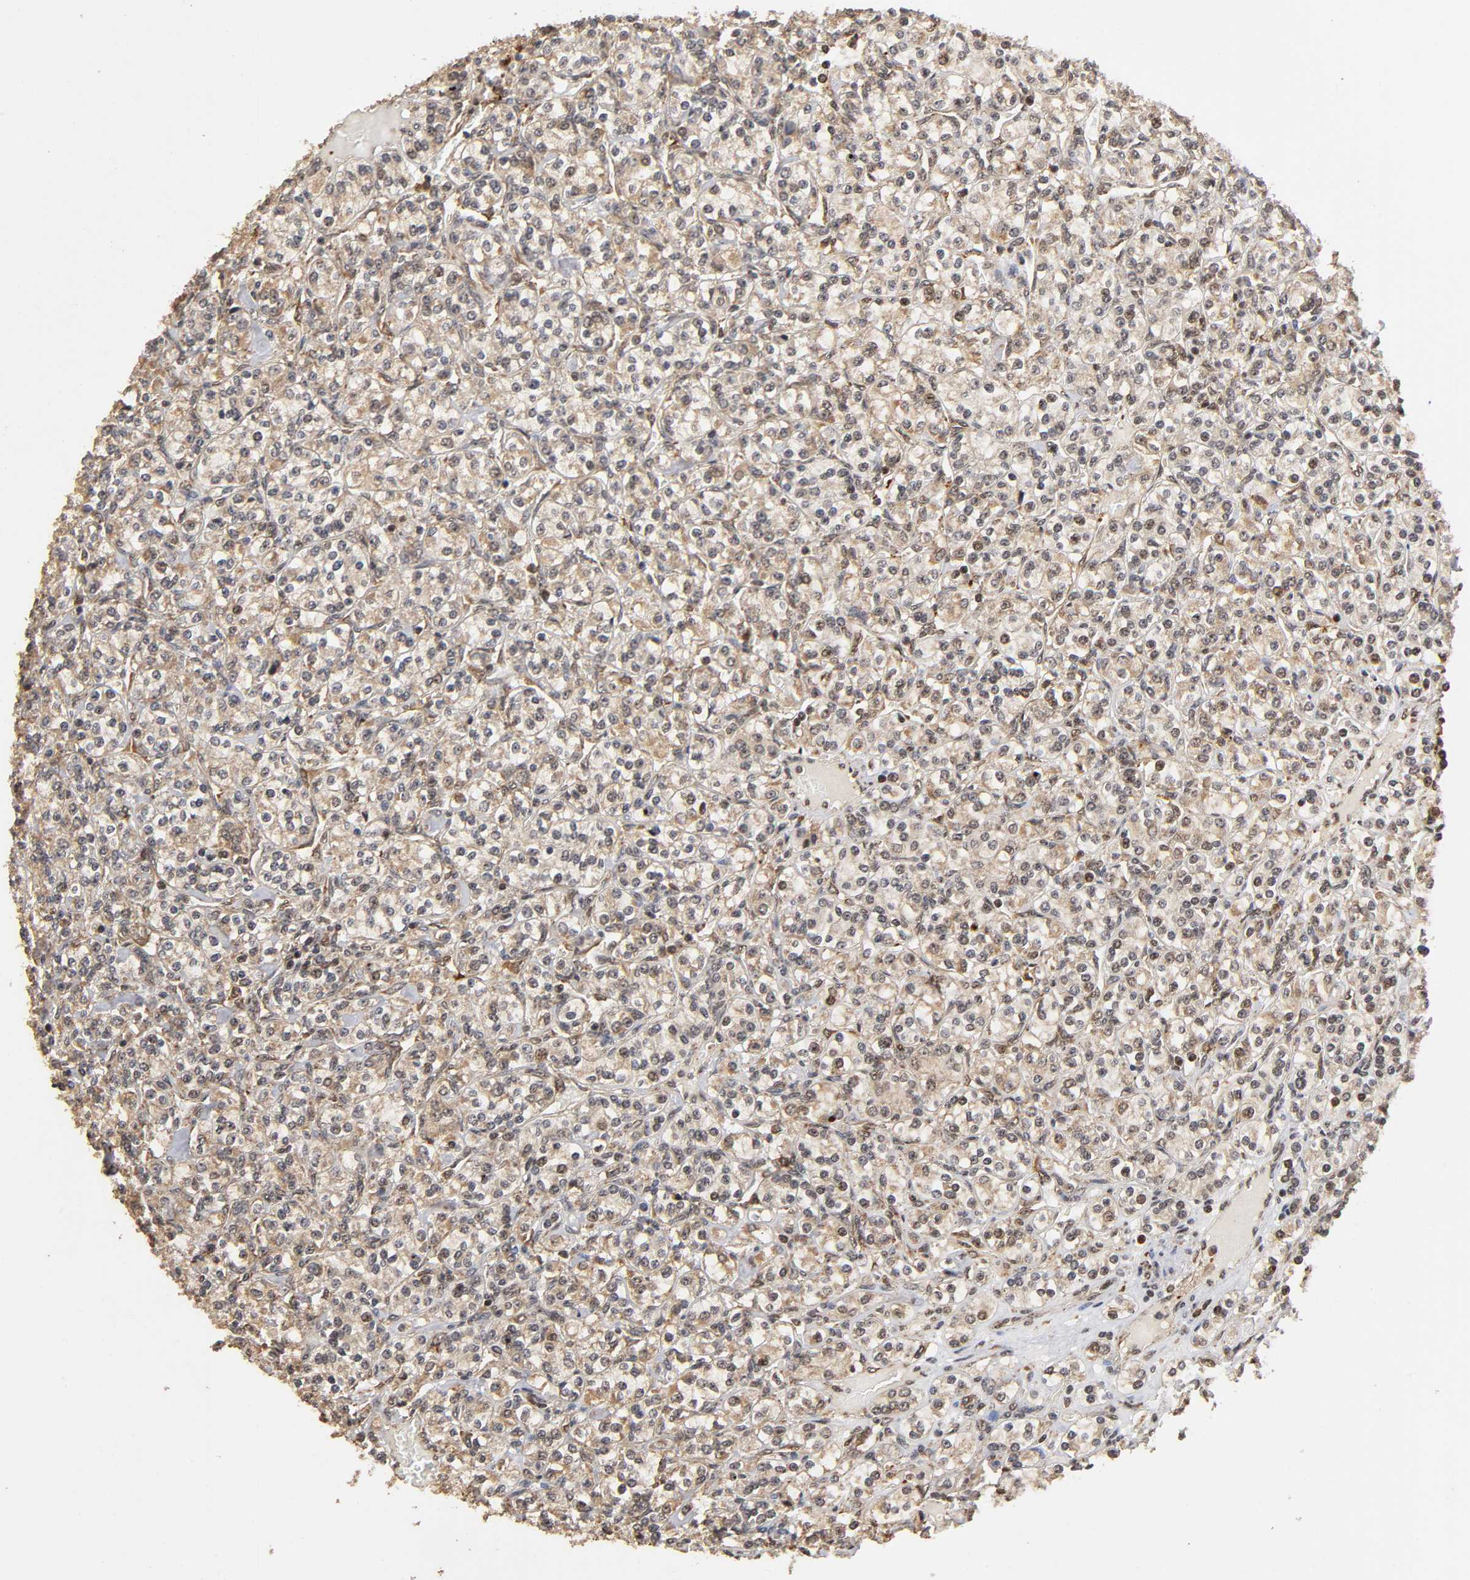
{"staining": {"intensity": "moderate", "quantity": ">75%", "location": "cytoplasmic/membranous,nuclear"}, "tissue": "renal cancer", "cell_type": "Tumor cells", "image_type": "cancer", "snomed": [{"axis": "morphology", "description": "Adenocarcinoma, NOS"}, {"axis": "topography", "description": "Kidney"}], "caption": "About >75% of tumor cells in adenocarcinoma (renal) exhibit moderate cytoplasmic/membranous and nuclear protein staining as visualized by brown immunohistochemical staining.", "gene": "RNF122", "patient": {"sex": "male", "age": 77}}